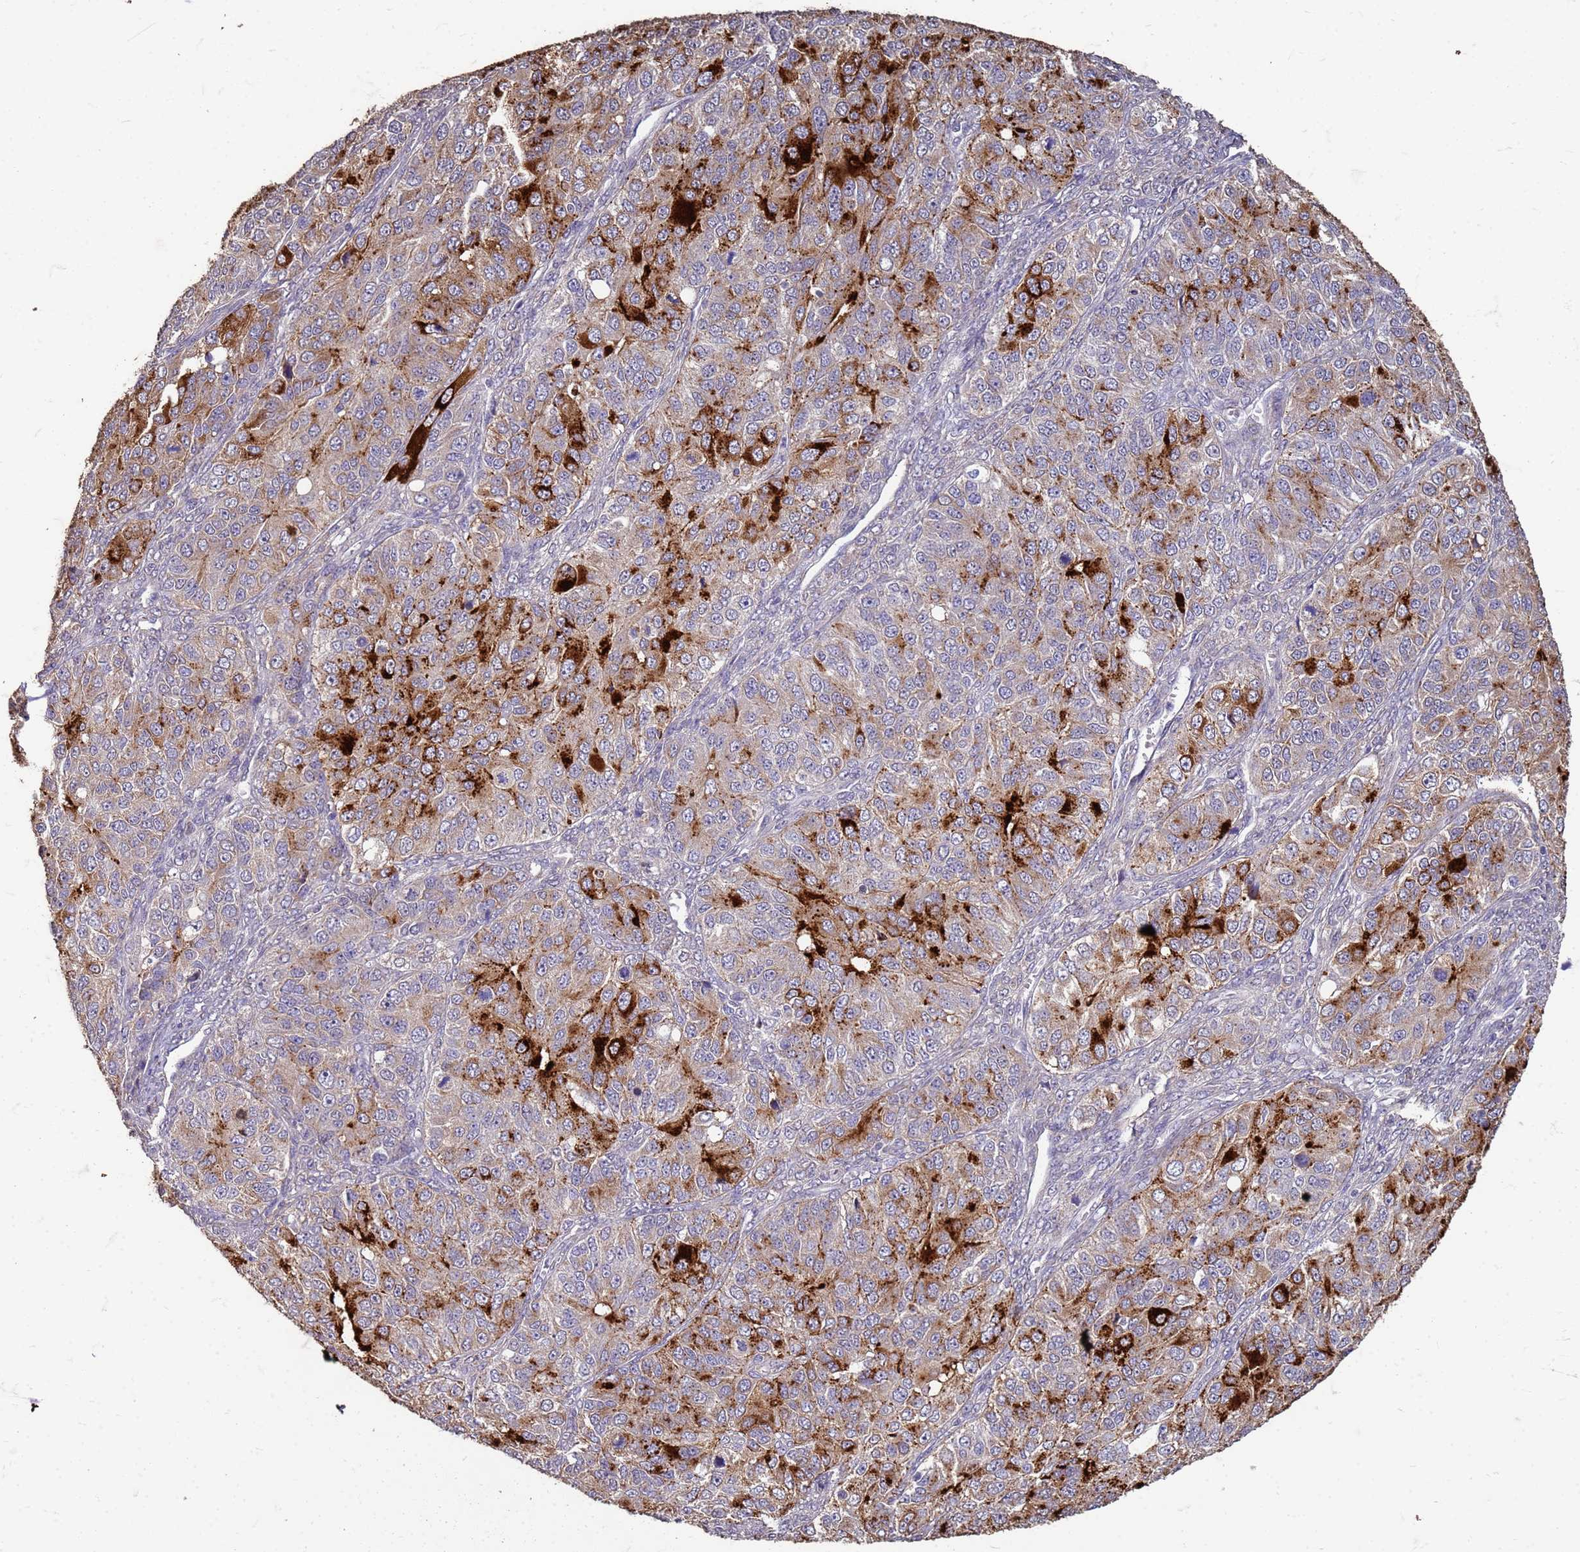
{"staining": {"intensity": "strong", "quantity": "<25%", "location": "cytoplasmic/membranous"}, "tissue": "ovarian cancer", "cell_type": "Tumor cells", "image_type": "cancer", "snomed": [{"axis": "morphology", "description": "Carcinoma, endometroid"}, {"axis": "topography", "description": "Ovary"}], "caption": "Brown immunohistochemical staining in ovarian endometroid carcinoma displays strong cytoplasmic/membranous expression in about <25% of tumor cells. Nuclei are stained in blue.", "gene": "SLC25A15", "patient": {"sex": "female", "age": 51}}